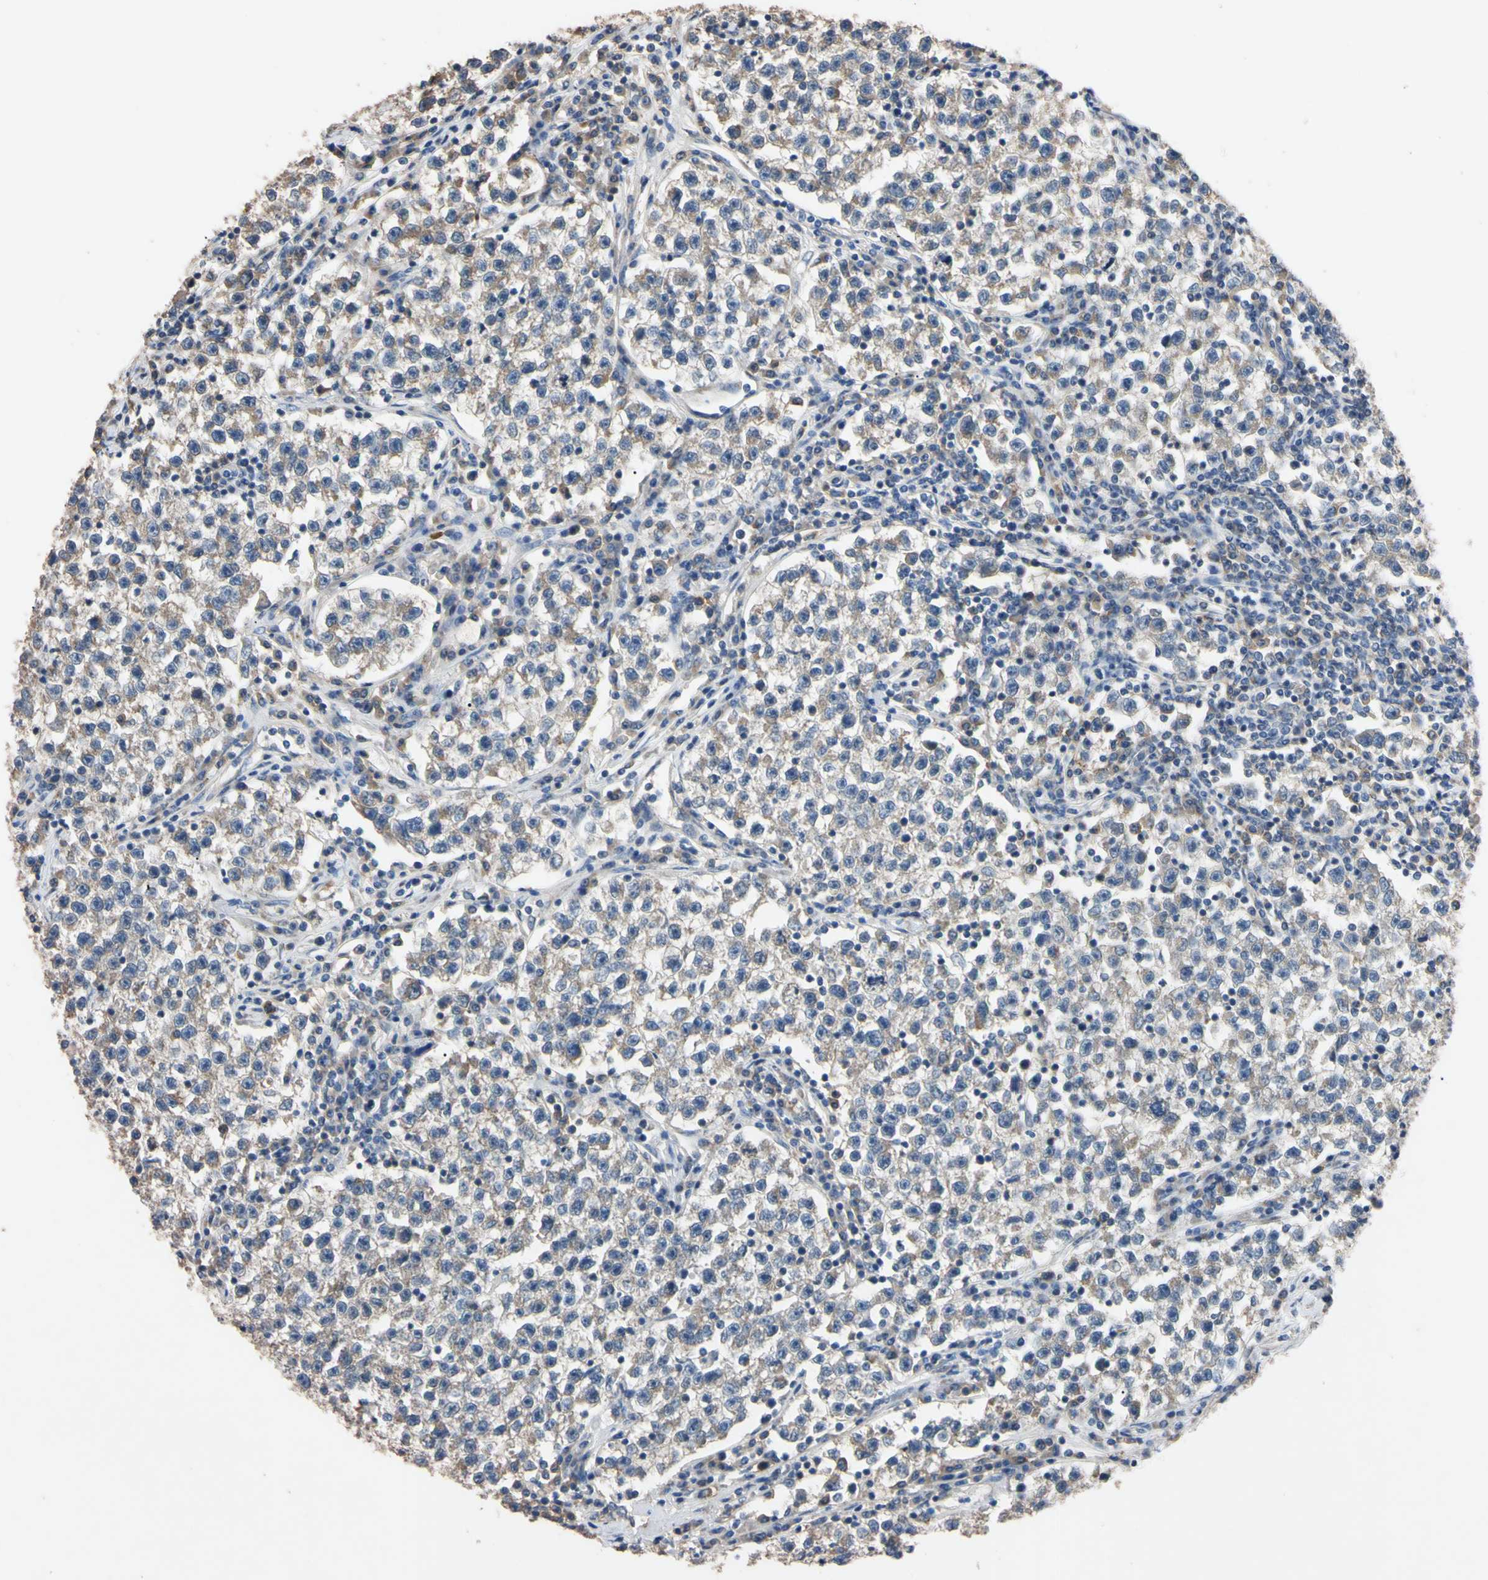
{"staining": {"intensity": "weak", "quantity": ">75%", "location": "cytoplasmic/membranous"}, "tissue": "testis cancer", "cell_type": "Tumor cells", "image_type": "cancer", "snomed": [{"axis": "morphology", "description": "Seminoma, NOS"}, {"axis": "topography", "description": "Testis"}], "caption": "Tumor cells demonstrate low levels of weak cytoplasmic/membranous expression in about >75% of cells in testis cancer.", "gene": "PNKD", "patient": {"sex": "male", "age": 22}}